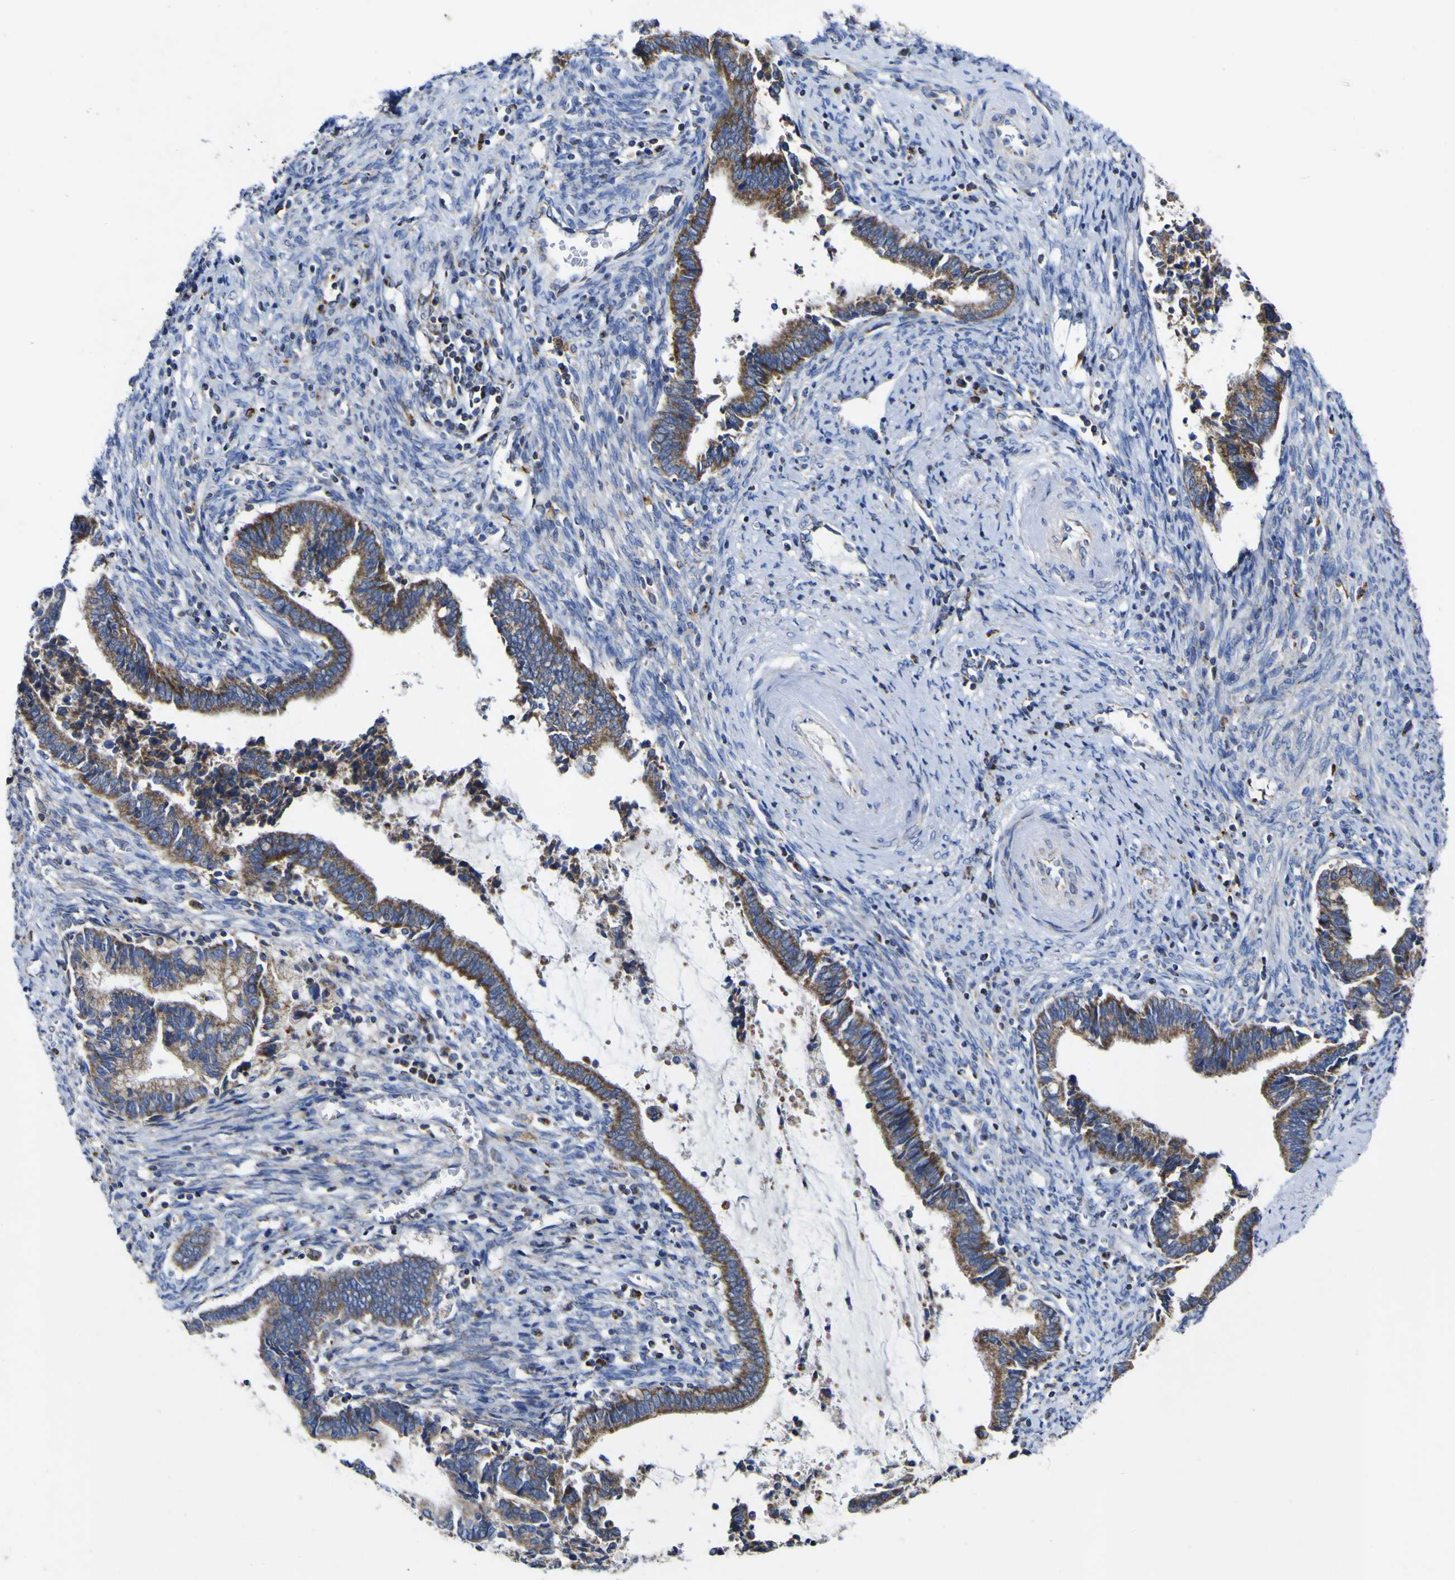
{"staining": {"intensity": "moderate", "quantity": ">75%", "location": "cytoplasmic/membranous"}, "tissue": "cervical cancer", "cell_type": "Tumor cells", "image_type": "cancer", "snomed": [{"axis": "morphology", "description": "Adenocarcinoma, NOS"}, {"axis": "topography", "description": "Cervix"}], "caption": "Immunohistochemistry (IHC) (DAB) staining of human adenocarcinoma (cervical) demonstrates moderate cytoplasmic/membranous protein positivity in approximately >75% of tumor cells.", "gene": "CCDC90B", "patient": {"sex": "female", "age": 44}}